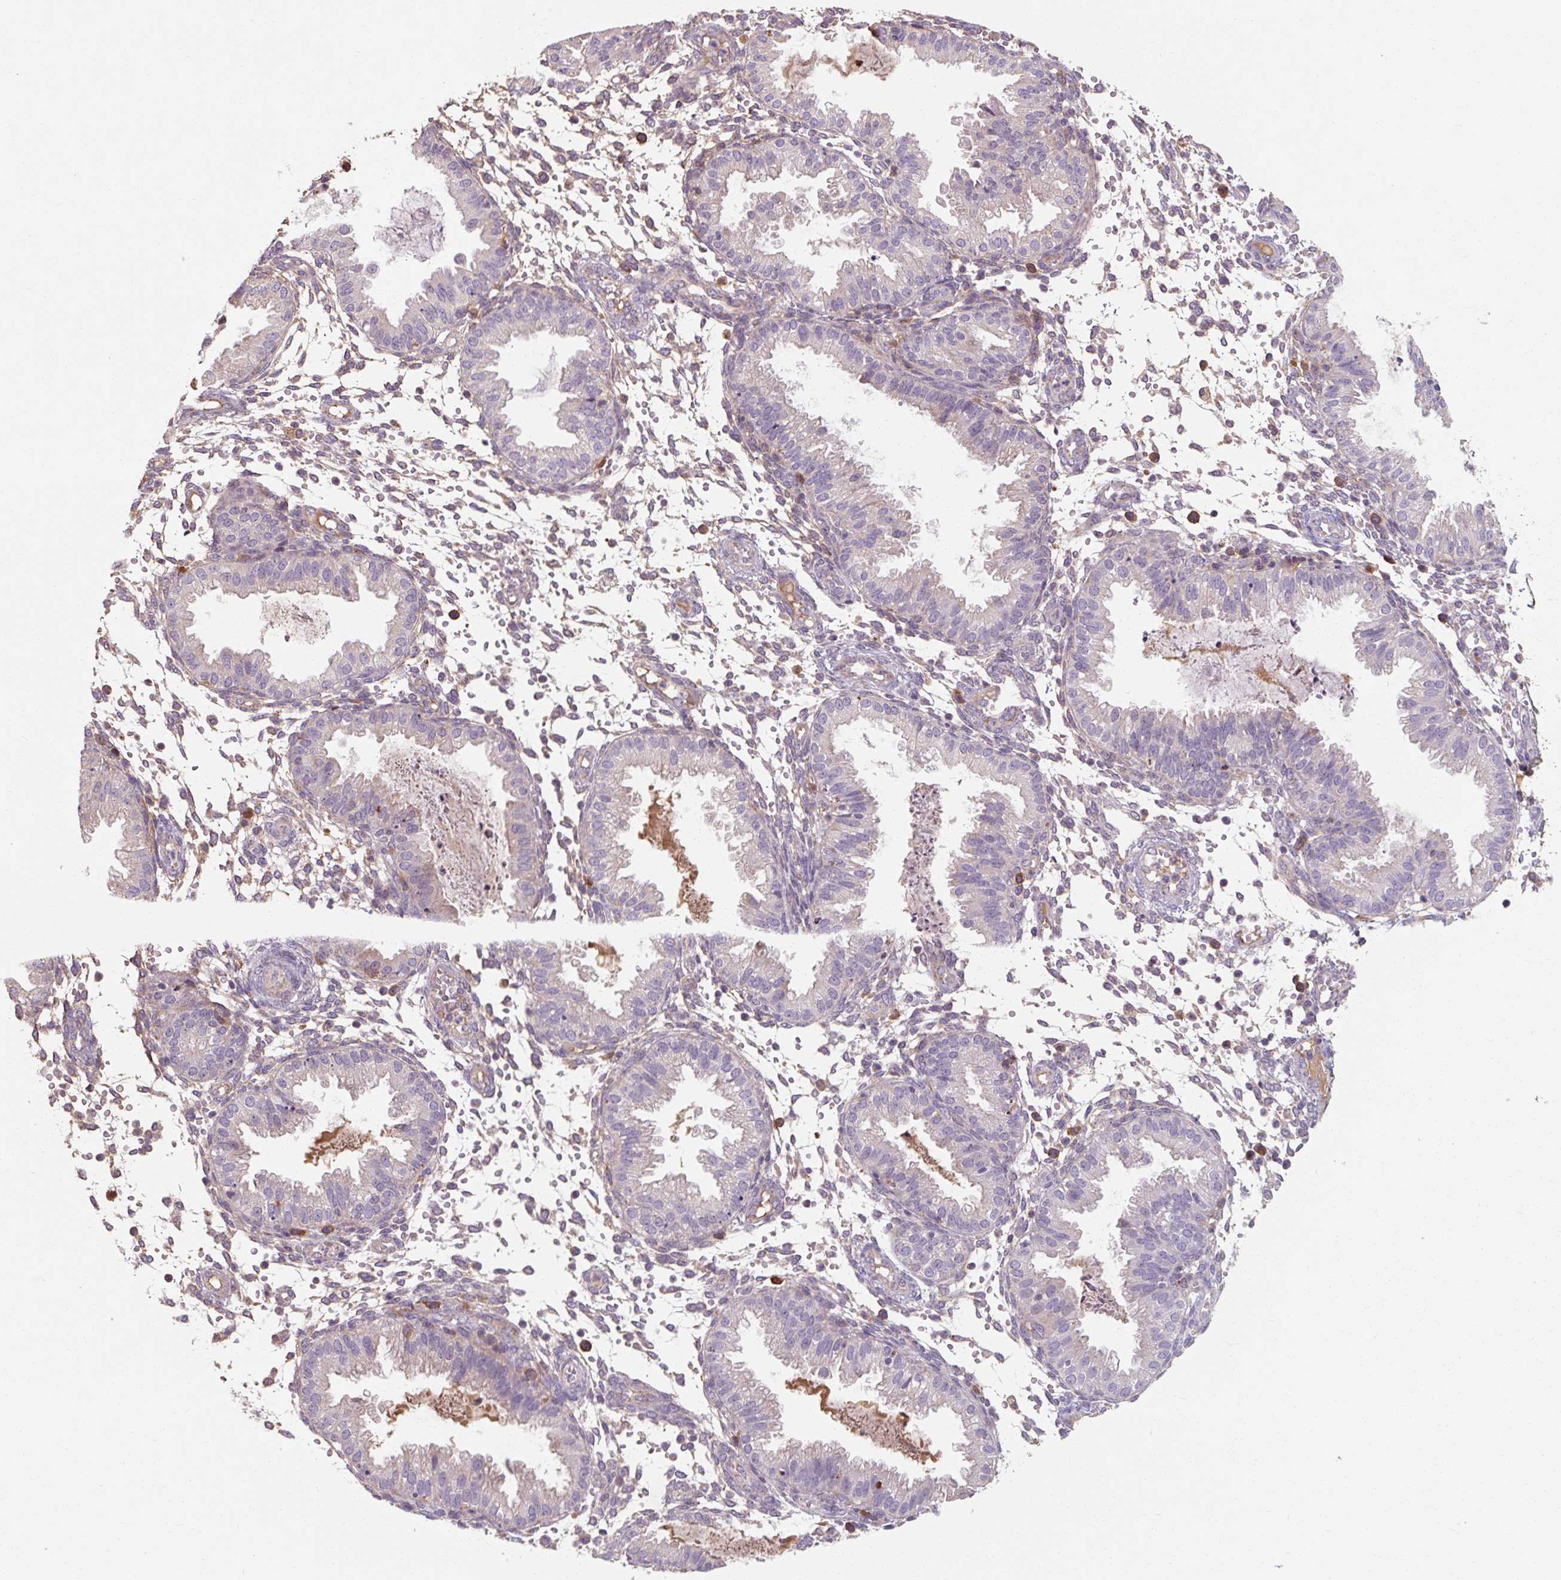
{"staining": {"intensity": "negative", "quantity": "none", "location": "none"}, "tissue": "endometrium", "cell_type": "Cells in endometrial stroma", "image_type": "normal", "snomed": [{"axis": "morphology", "description": "Normal tissue, NOS"}, {"axis": "topography", "description": "Endometrium"}], "caption": "DAB (3,3'-diaminobenzidine) immunohistochemical staining of benign human endometrium exhibits no significant staining in cells in endometrial stroma. (DAB (3,3'-diaminobenzidine) immunohistochemistry (IHC) with hematoxylin counter stain).", "gene": "TSEN54", "patient": {"sex": "female", "age": 33}}